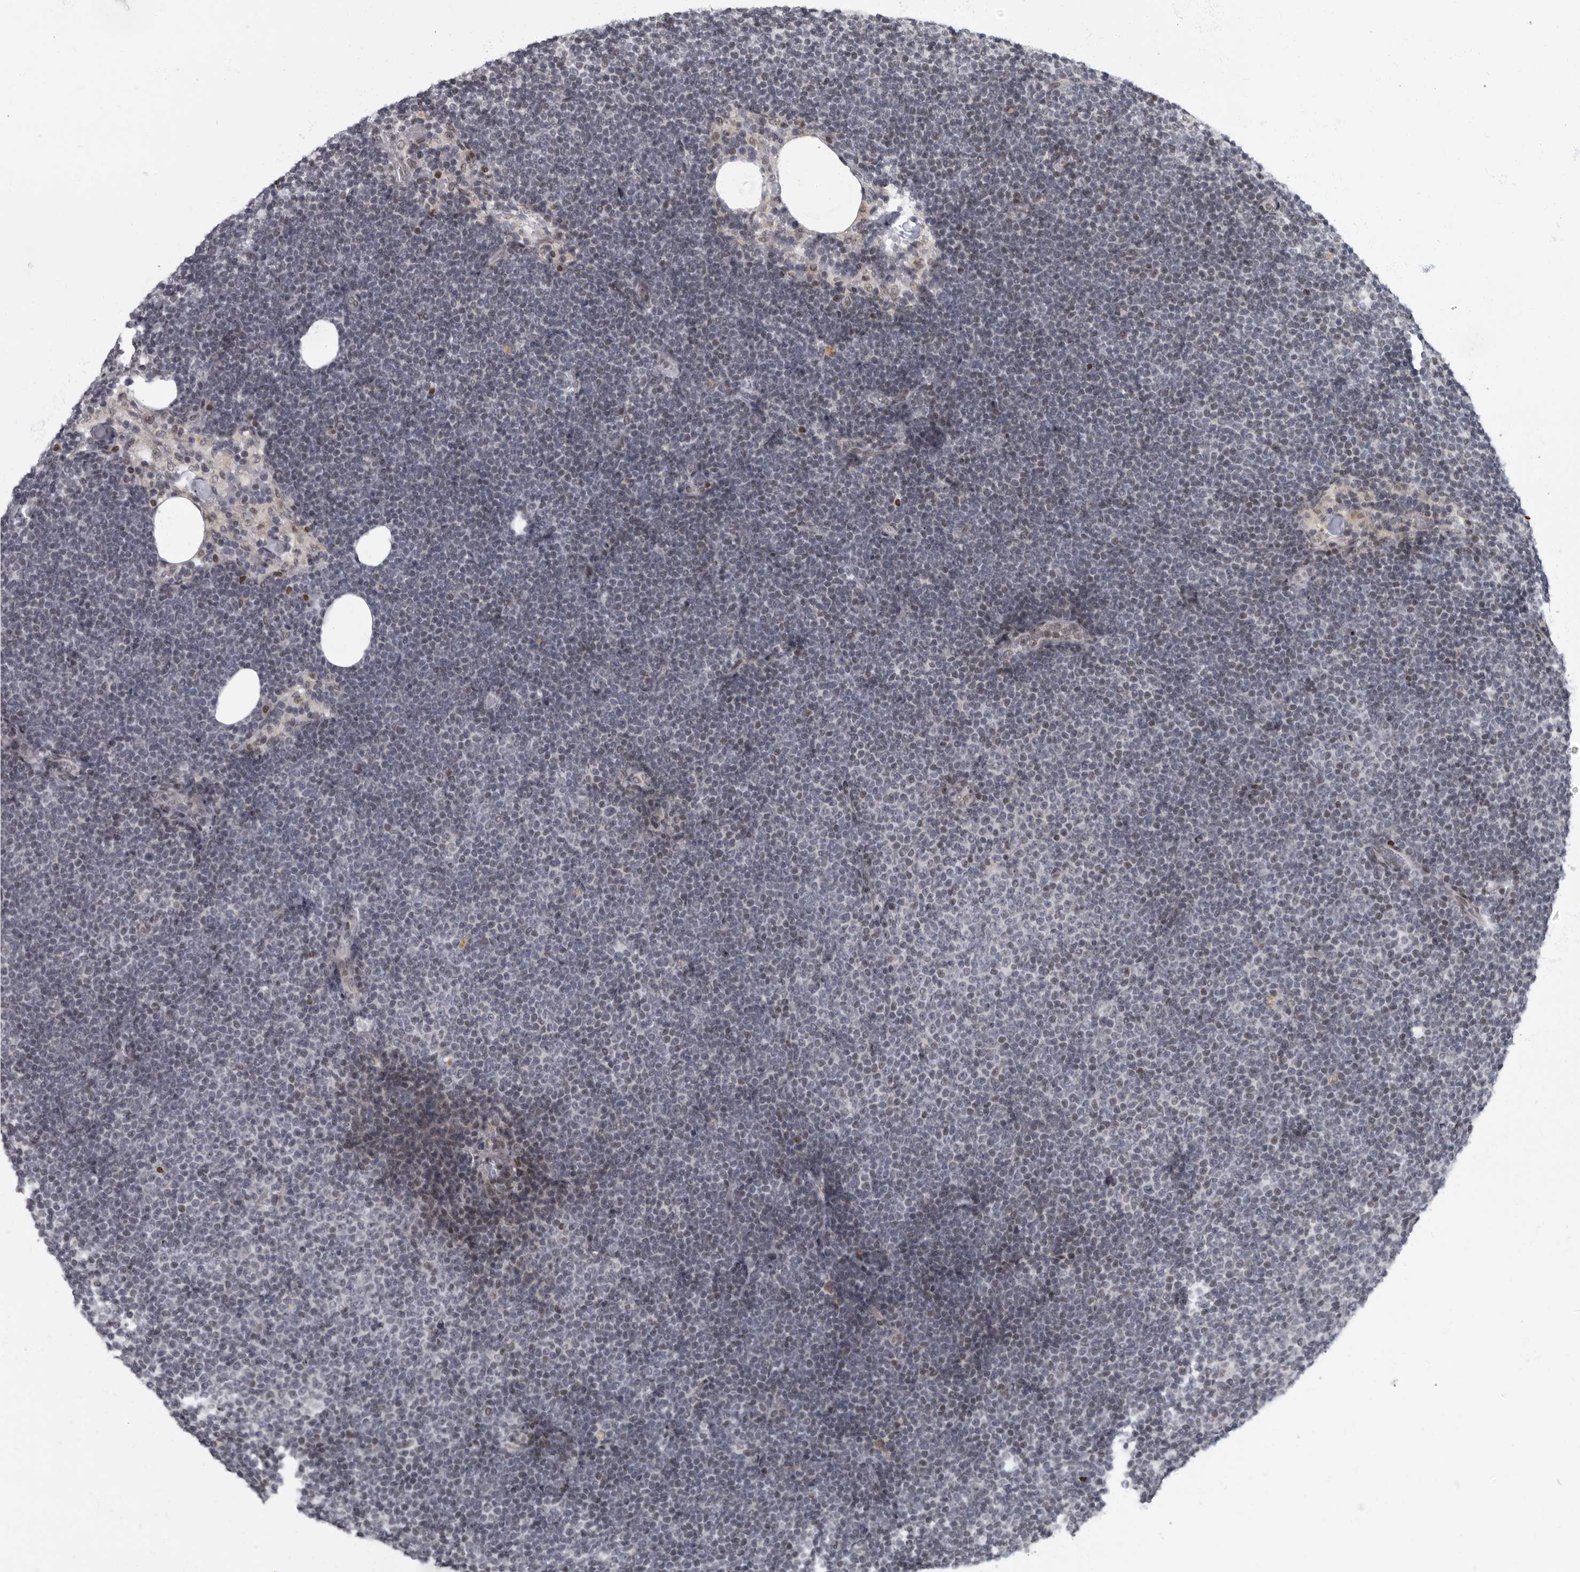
{"staining": {"intensity": "negative", "quantity": "none", "location": "none"}, "tissue": "lymphoma", "cell_type": "Tumor cells", "image_type": "cancer", "snomed": [{"axis": "morphology", "description": "Malignant lymphoma, non-Hodgkin's type, Low grade"}, {"axis": "topography", "description": "Lymph node"}], "caption": "A high-resolution micrograph shows immunohistochemistry staining of lymphoma, which shows no significant expression in tumor cells.", "gene": "EVI5", "patient": {"sex": "female", "age": 53}}